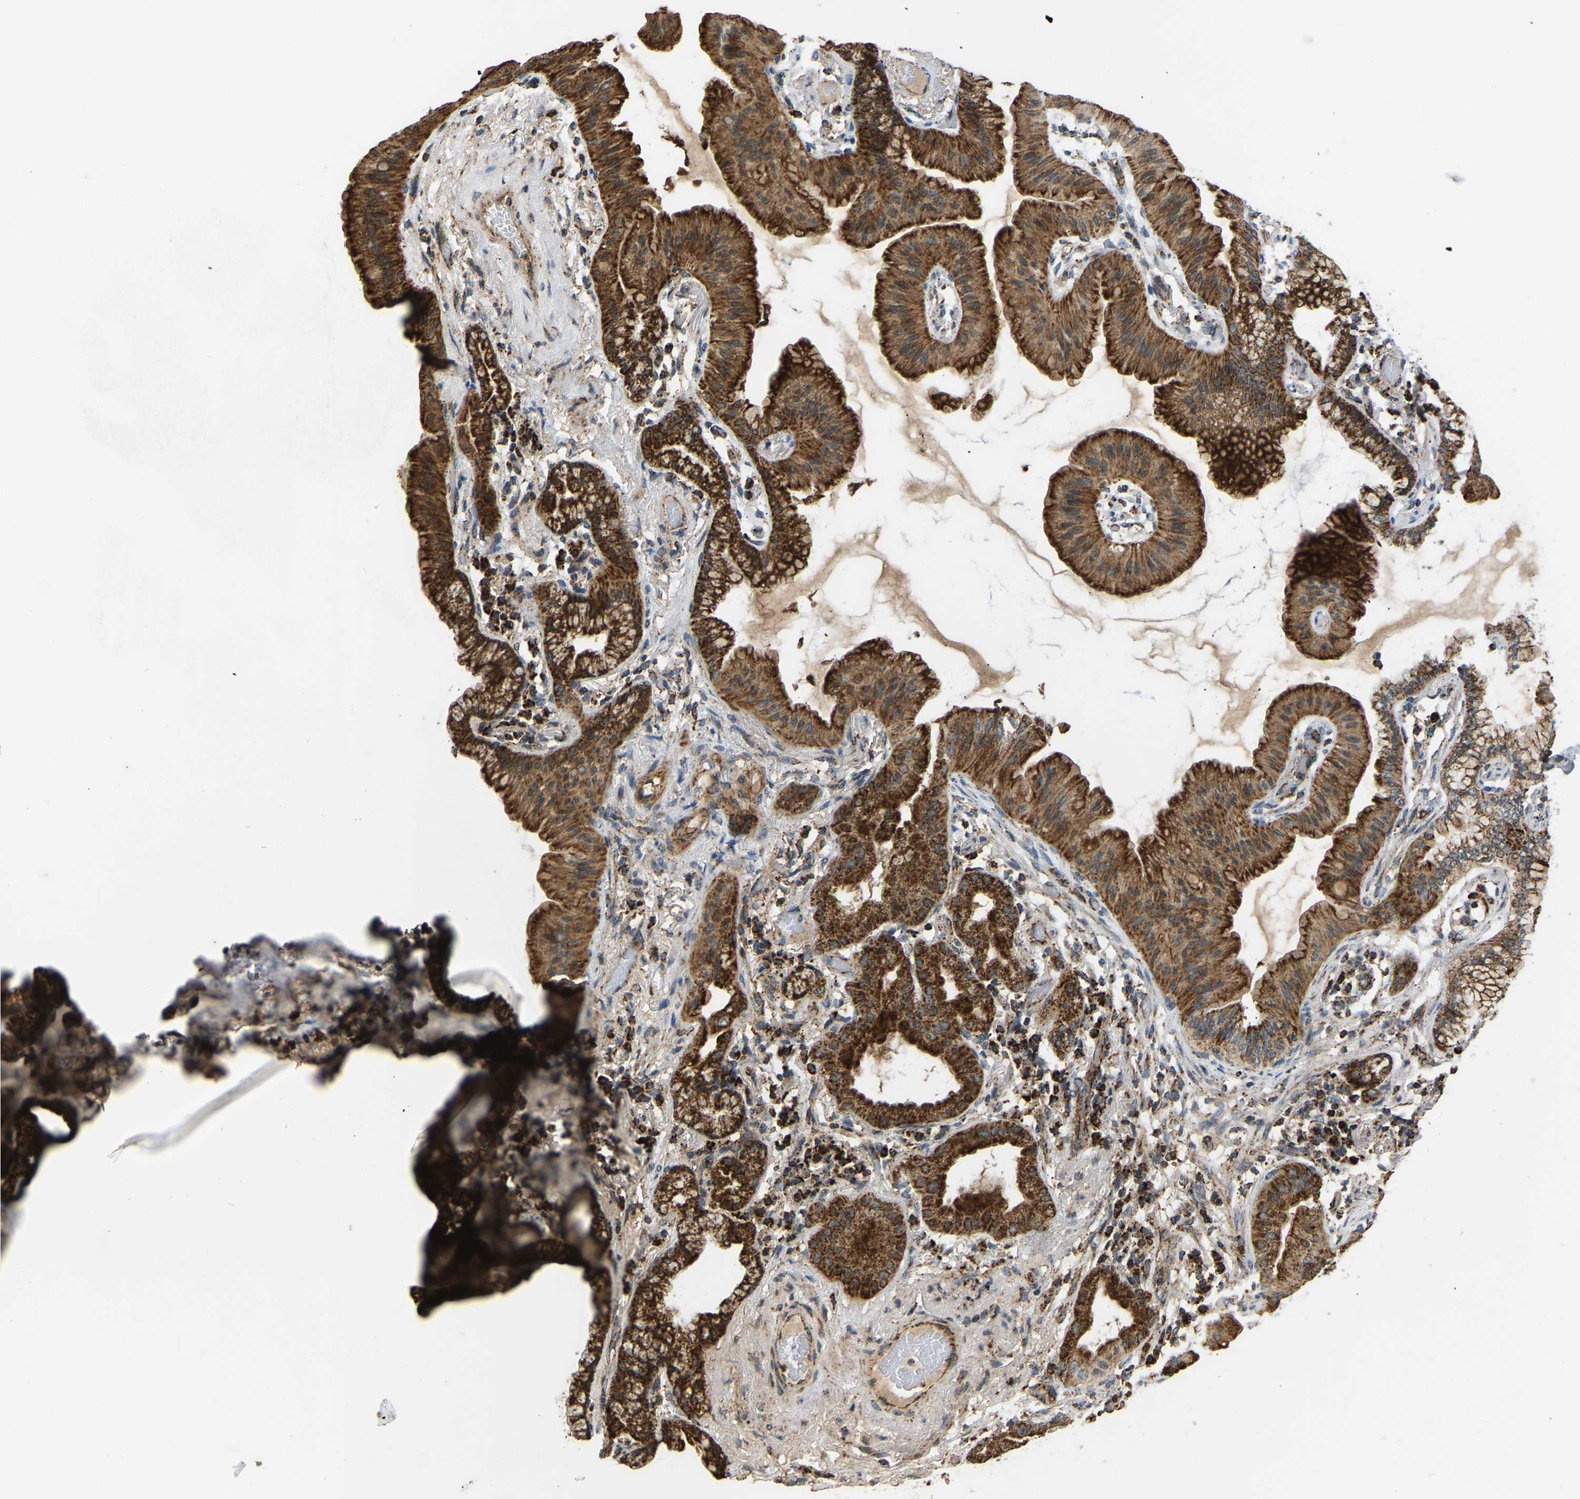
{"staining": {"intensity": "strong", "quantity": ">75%", "location": "cytoplasmic/membranous"}, "tissue": "lung cancer", "cell_type": "Tumor cells", "image_type": "cancer", "snomed": [{"axis": "morphology", "description": "Normal tissue, NOS"}, {"axis": "morphology", "description": "Adenocarcinoma, NOS"}, {"axis": "topography", "description": "Bronchus"}, {"axis": "topography", "description": "Lung"}], "caption": "Immunohistochemistry staining of lung cancer (adenocarcinoma), which displays high levels of strong cytoplasmic/membranous expression in about >75% of tumor cells indicating strong cytoplasmic/membranous protein expression. The staining was performed using DAB (brown) for protein detection and nuclei were counterstained in hematoxylin (blue).", "gene": "TUFM", "patient": {"sex": "female", "age": 70}}